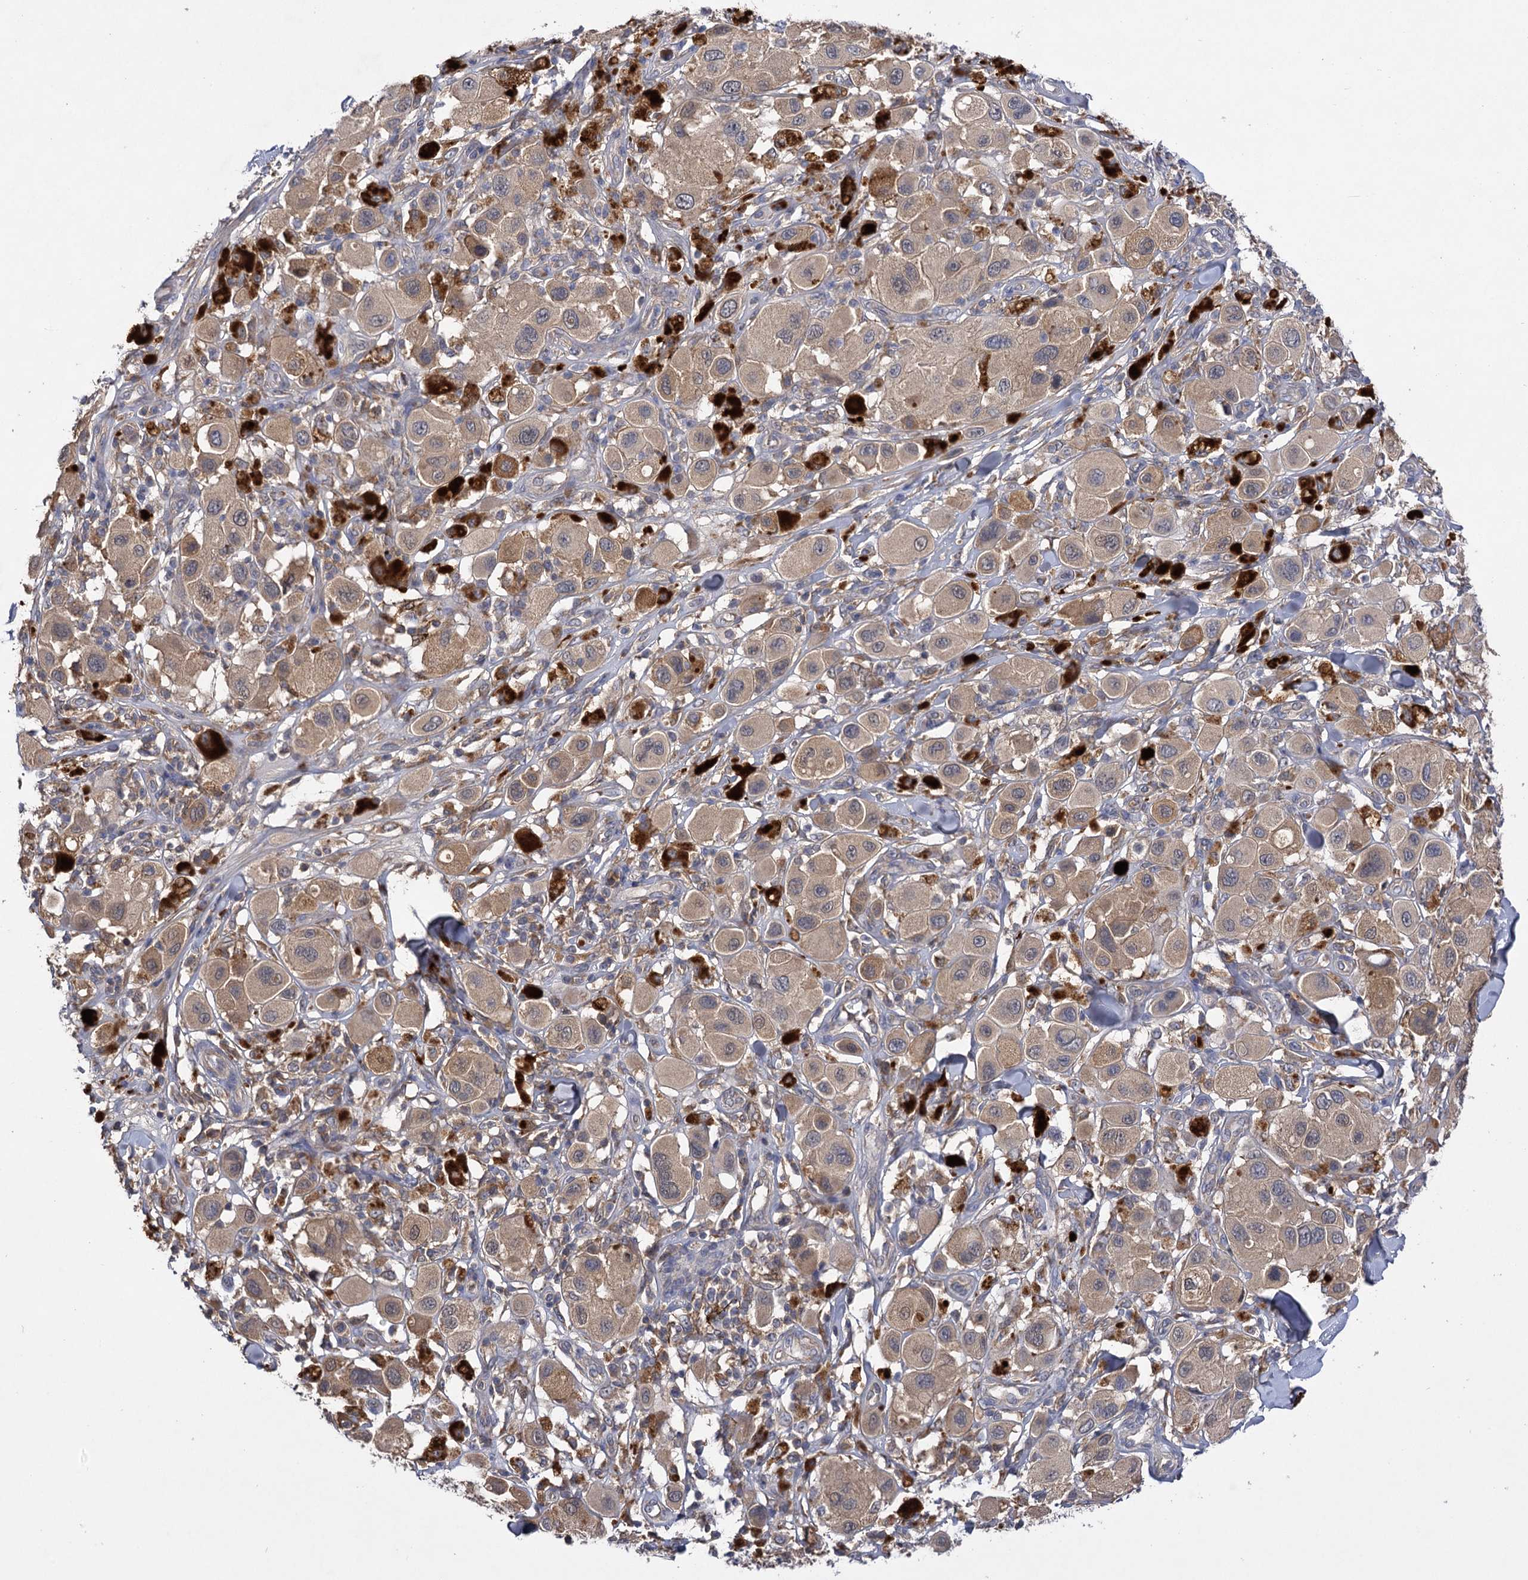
{"staining": {"intensity": "weak", "quantity": ">75%", "location": "cytoplasmic/membranous"}, "tissue": "melanoma", "cell_type": "Tumor cells", "image_type": "cancer", "snomed": [{"axis": "morphology", "description": "Malignant melanoma, Metastatic site"}, {"axis": "topography", "description": "Skin"}], "caption": "Immunohistochemistry image of neoplastic tissue: melanoma stained using immunohistochemistry reveals low levels of weak protein expression localized specifically in the cytoplasmic/membranous of tumor cells, appearing as a cytoplasmic/membranous brown color.", "gene": "USP50", "patient": {"sex": "male", "age": 41}}